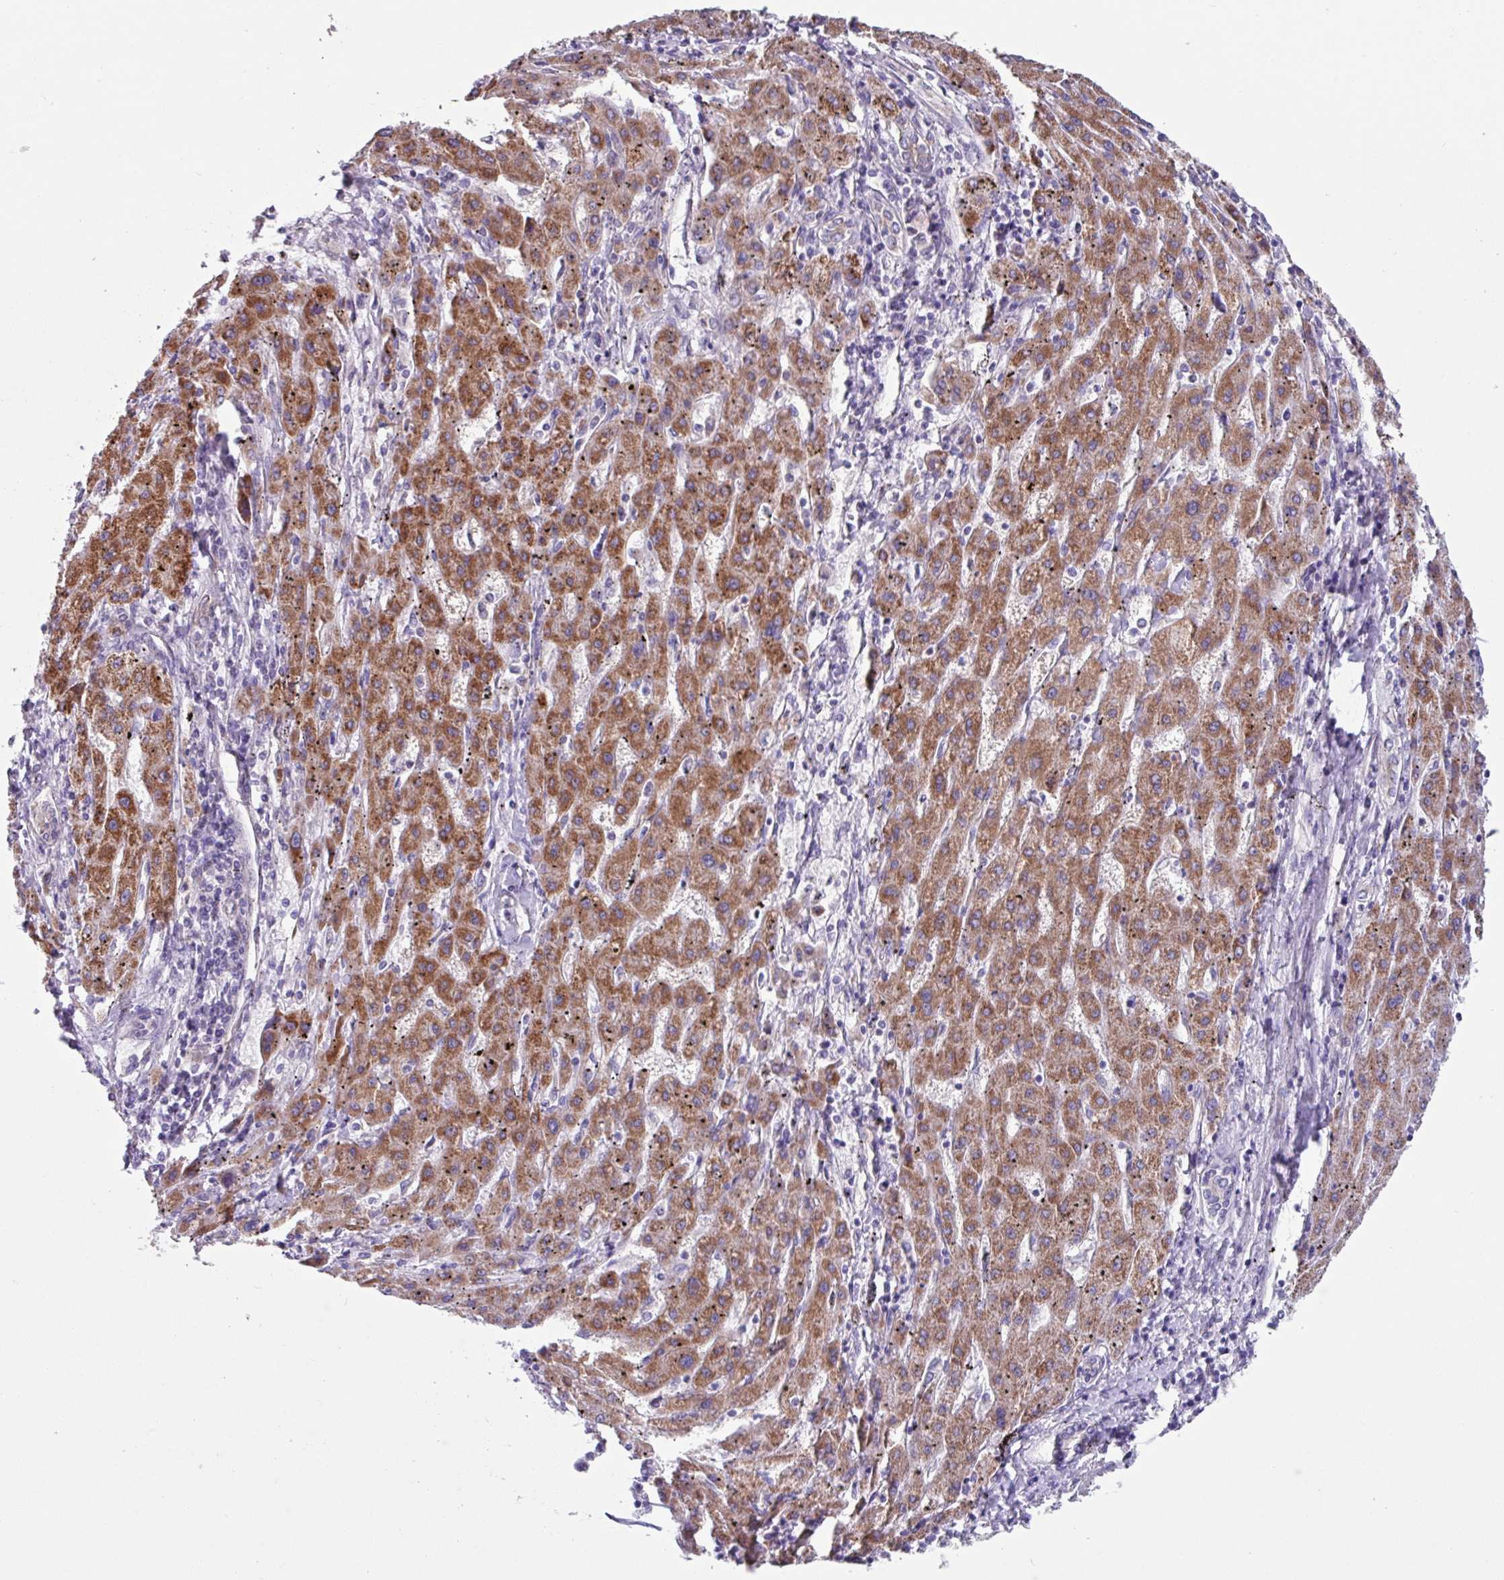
{"staining": {"intensity": "moderate", "quantity": ">75%", "location": "cytoplasmic/membranous"}, "tissue": "liver cancer", "cell_type": "Tumor cells", "image_type": "cancer", "snomed": [{"axis": "morphology", "description": "Carcinoma, Hepatocellular, NOS"}, {"axis": "topography", "description": "Liver"}], "caption": "Moderate cytoplasmic/membranous protein positivity is appreciated in about >75% of tumor cells in liver cancer. (IHC, brightfield microscopy, high magnification).", "gene": "OTULIN", "patient": {"sex": "male", "age": 72}}